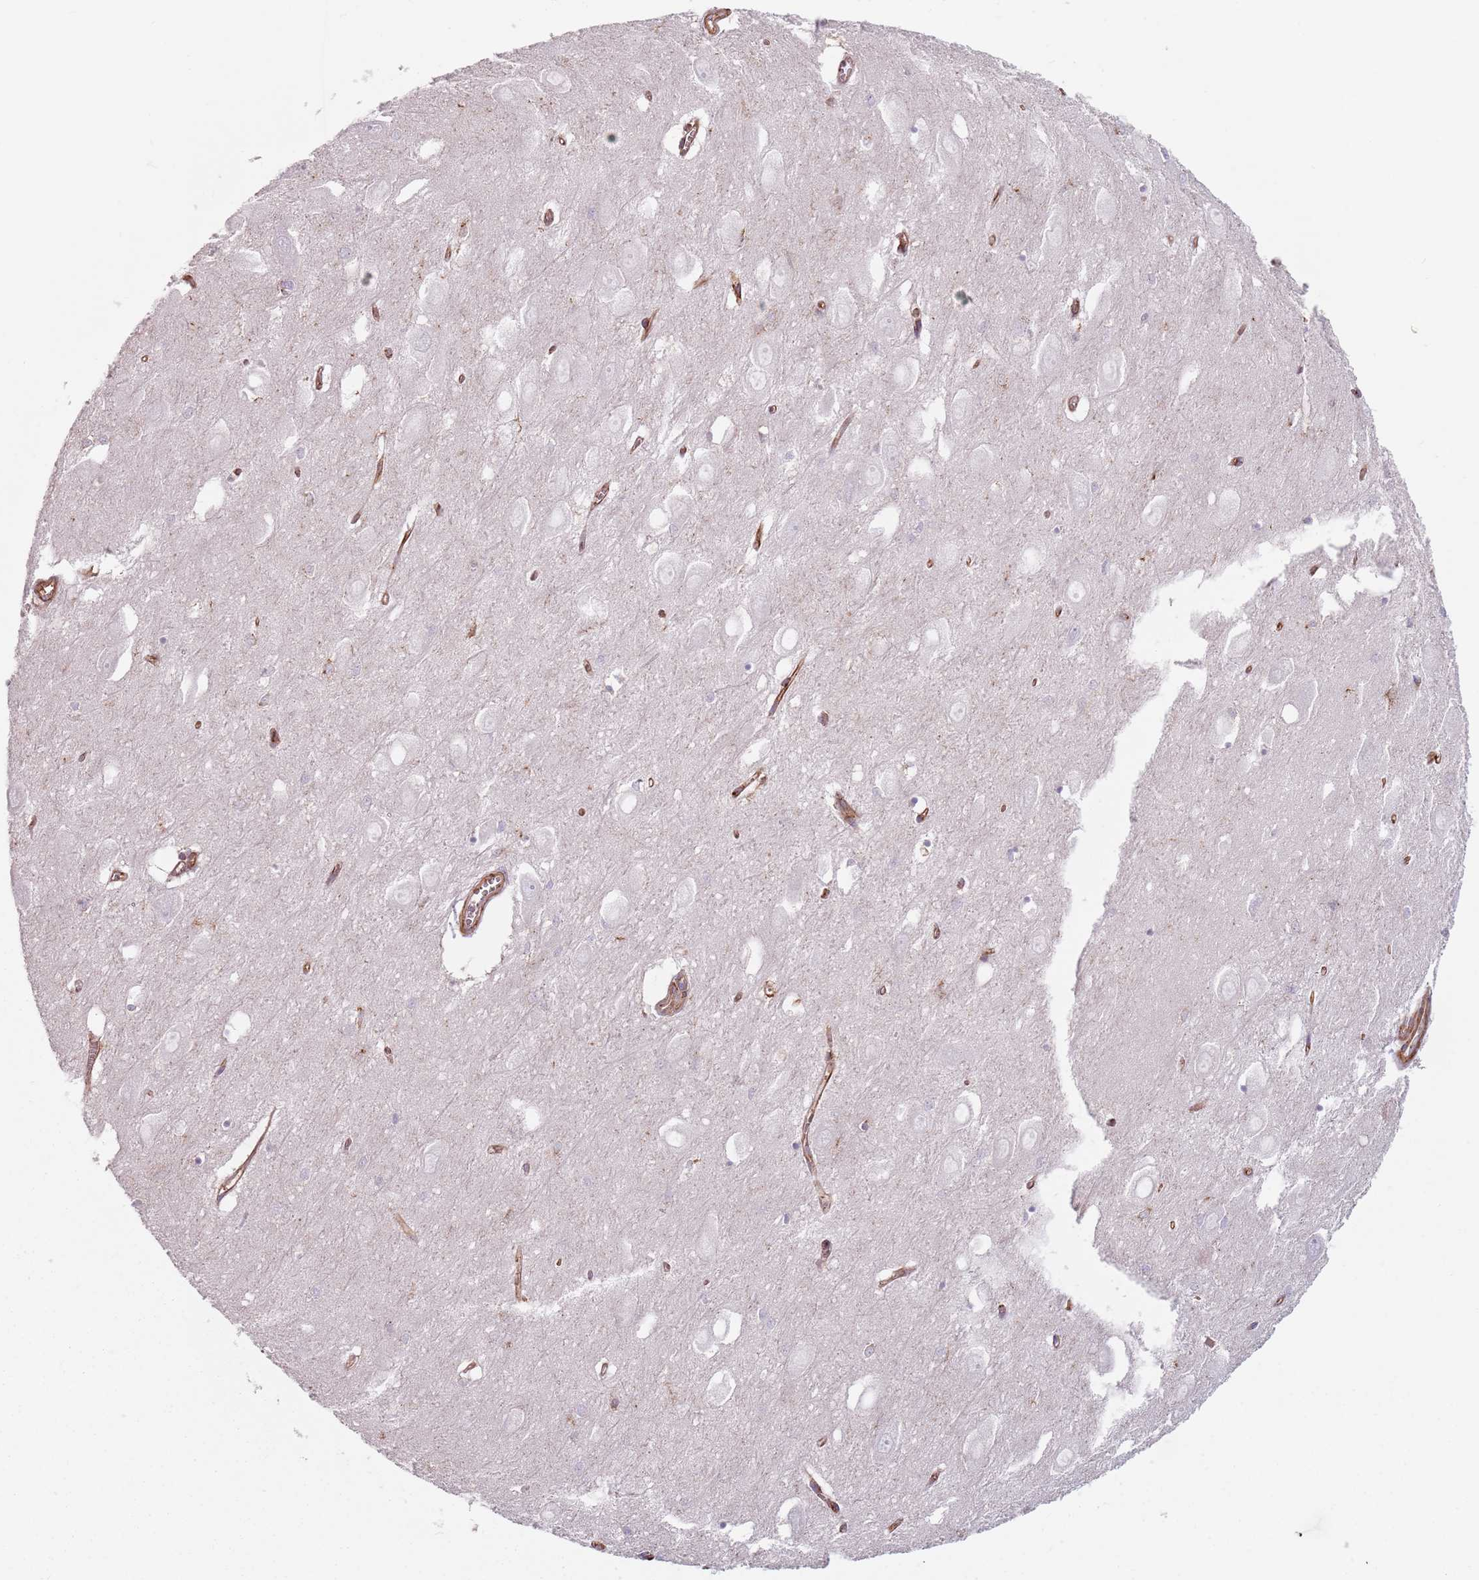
{"staining": {"intensity": "negative", "quantity": "none", "location": "none"}, "tissue": "hippocampus", "cell_type": "Glial cells", "image_type": "normal", "snomed": [{"axis": "morphology", "description": "Normal tissue, NOS"}, {"axis": "topography", "description": "Hippocampus"}], "caption": "The image exhibits no staining of glial cells in normal hippocampus. (DAB (3,3'-diaminobenzidine) IHC, high magnification).", "gene": "TPD52L2", "patient": {"sex": "female", "age": 64}}